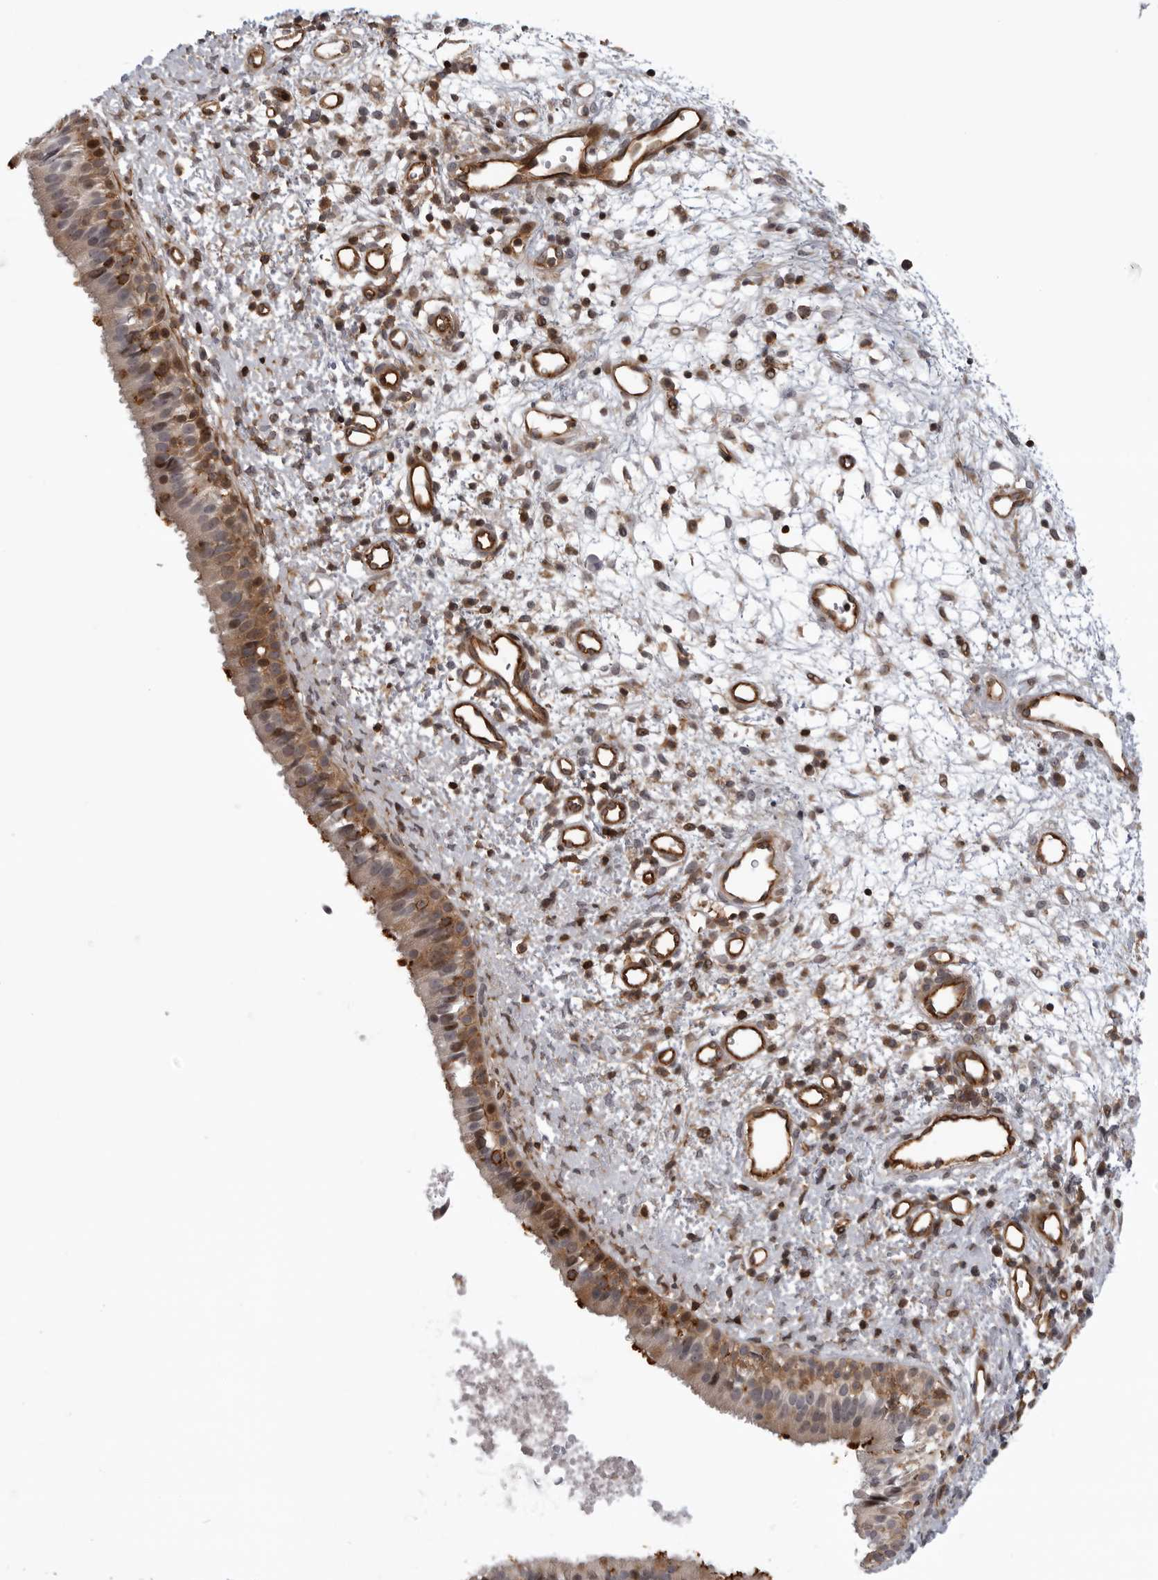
{"staining": {"intensity": "moderate", "quantity": "25%-75%", "location": "cytoplasmic/membranous,nuclear"}, "tissue": "nasopharynx", "cell_type": "Respiratory epithelial cells", "image_type": "normal", "snomed": [{"axis": "morphology", "description": "Normal tissue, NOS"}, {"axis": "topography", "description": "Nasopharynx"}], "caption": "A high-resolution micrograph shows IHC staining of unremarkable nasopharynx, which reveals moderate cytoplasmic/membranous,nuclear staining in about 25%-75% of respiratory epithelial cells. (Brightfield microscopy of DAB IHC at high magnification).", "gene": "ABL1", "patient": {"sex": "male", "age": 22}}